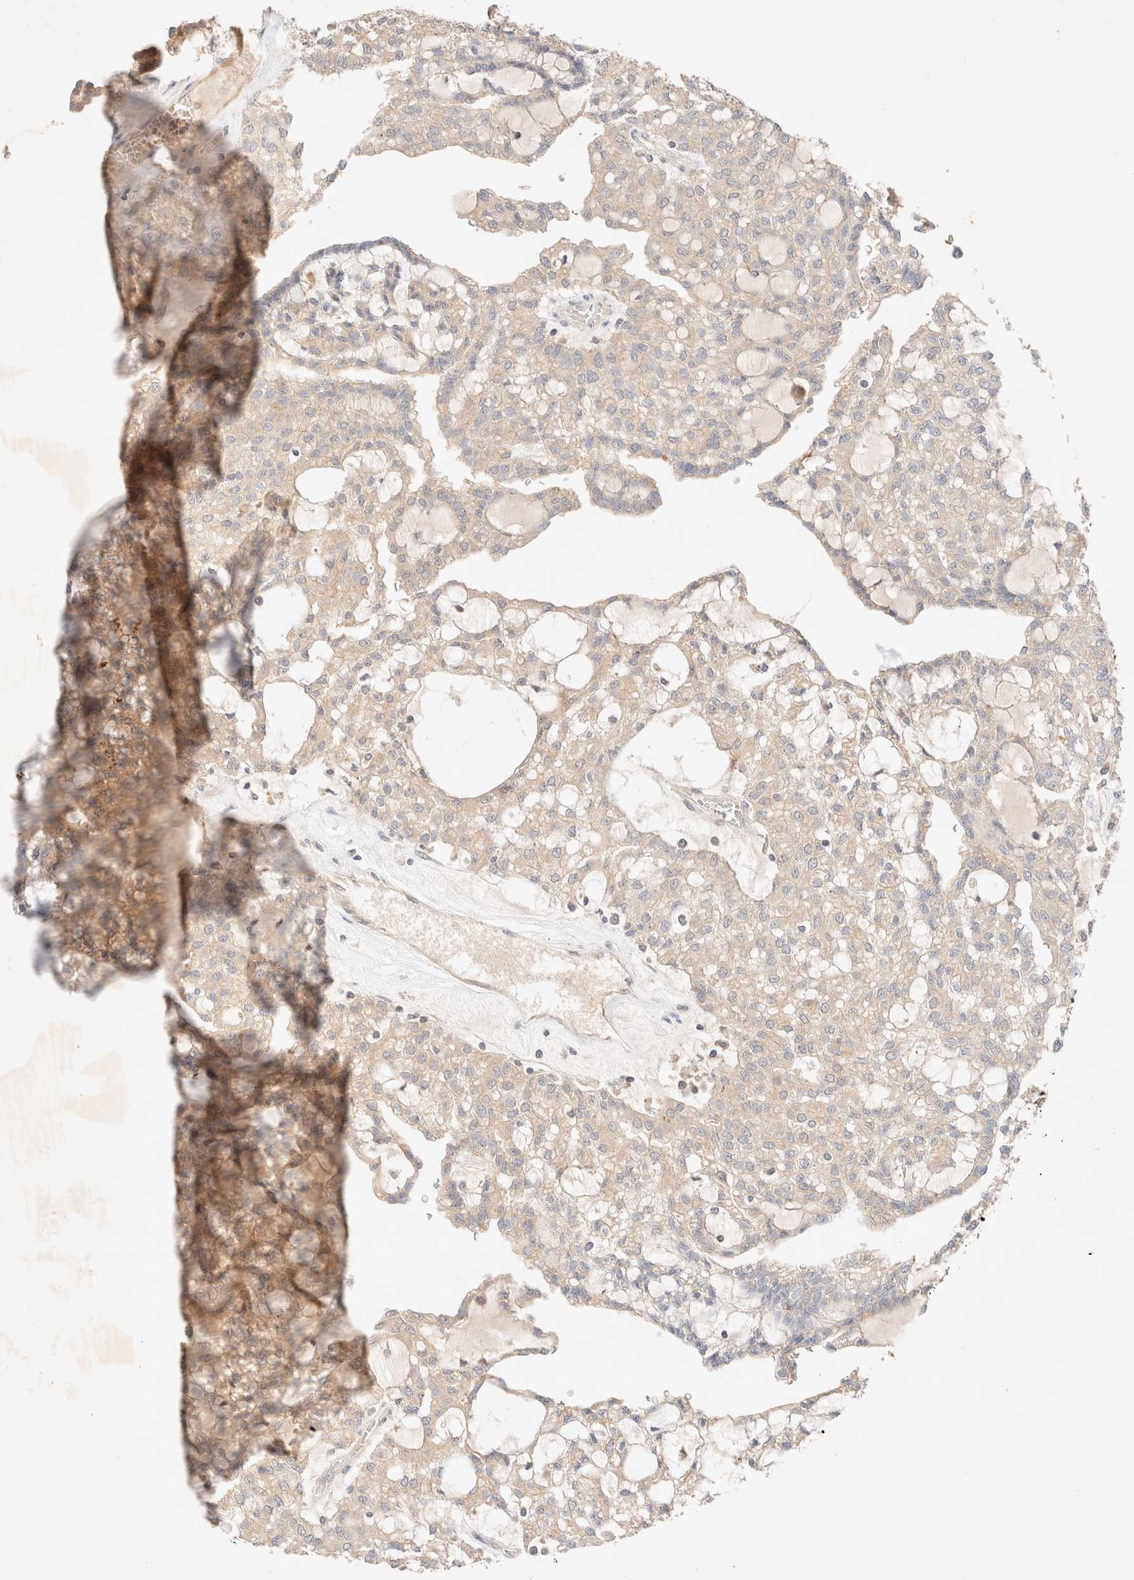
{"staining": {"intensity": "negative", "quantity": "none", "location": "none"}, "tissue": "renal cancer", "cell_type": "Tumor cells", "image_type": "cancer", "snomed": [{"axis": "morphology", "description": "Adenocarcinoma, NOS"}, {"axis": "topography", "description": "Kidney"}], "caption": "High magnification brightfield microscopy of renal cancer (adenocarcinoma) stained with DAB (3,3'-diaminobenzidine) (brown) and counterstained with hematoxylin (blue): tumor cells show no significant expression. The staining was performed using DAB to visualize the protein expression in brown, while the nuclei were stained in blue with hematoxylin (Magnification: 20x).", "gene": "SARM1", "patient": {"sex": "male", "age": 63}}